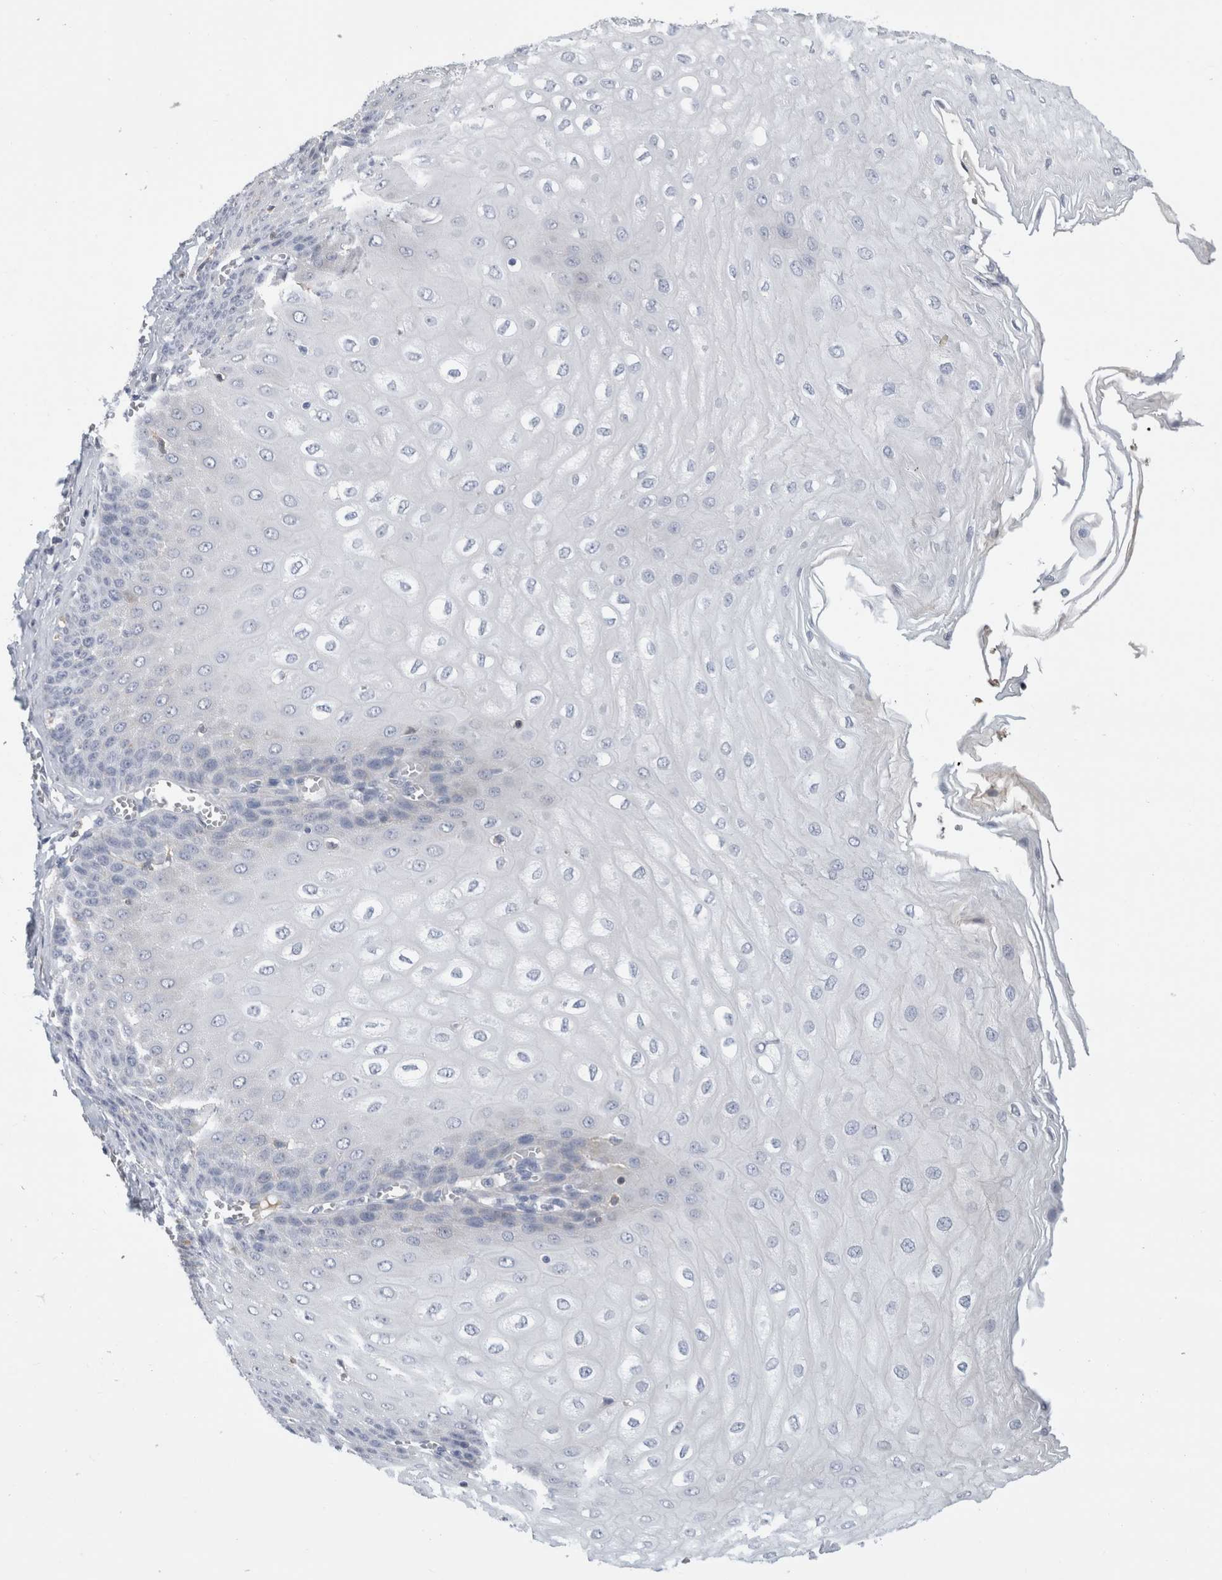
{"staining": {"intensity": "negative", "quantity": "none", "location": "none"}, "tissue": "esophagus", "cell_type": "Squamous epithelial cells", "image_type": "normal", "snomed": [{"axis": "morphology", "description": "Normal tissue, NOS"}, {"axis": "topography", "description": "Esophagus"}], "caption": "High power microscopy histopathology image of an immunohistochemistry (IHC) image of normal esophagus, revealing no significant positivity in squamous epithelial cells. (DAB (3,3'-diaminobenzidine) immunohistochemistry (IHC) visualized using brightfield microscopy, high magnification).", "gene": "SCGB1A1", "patient": {"sex": "male", "age": 60}}